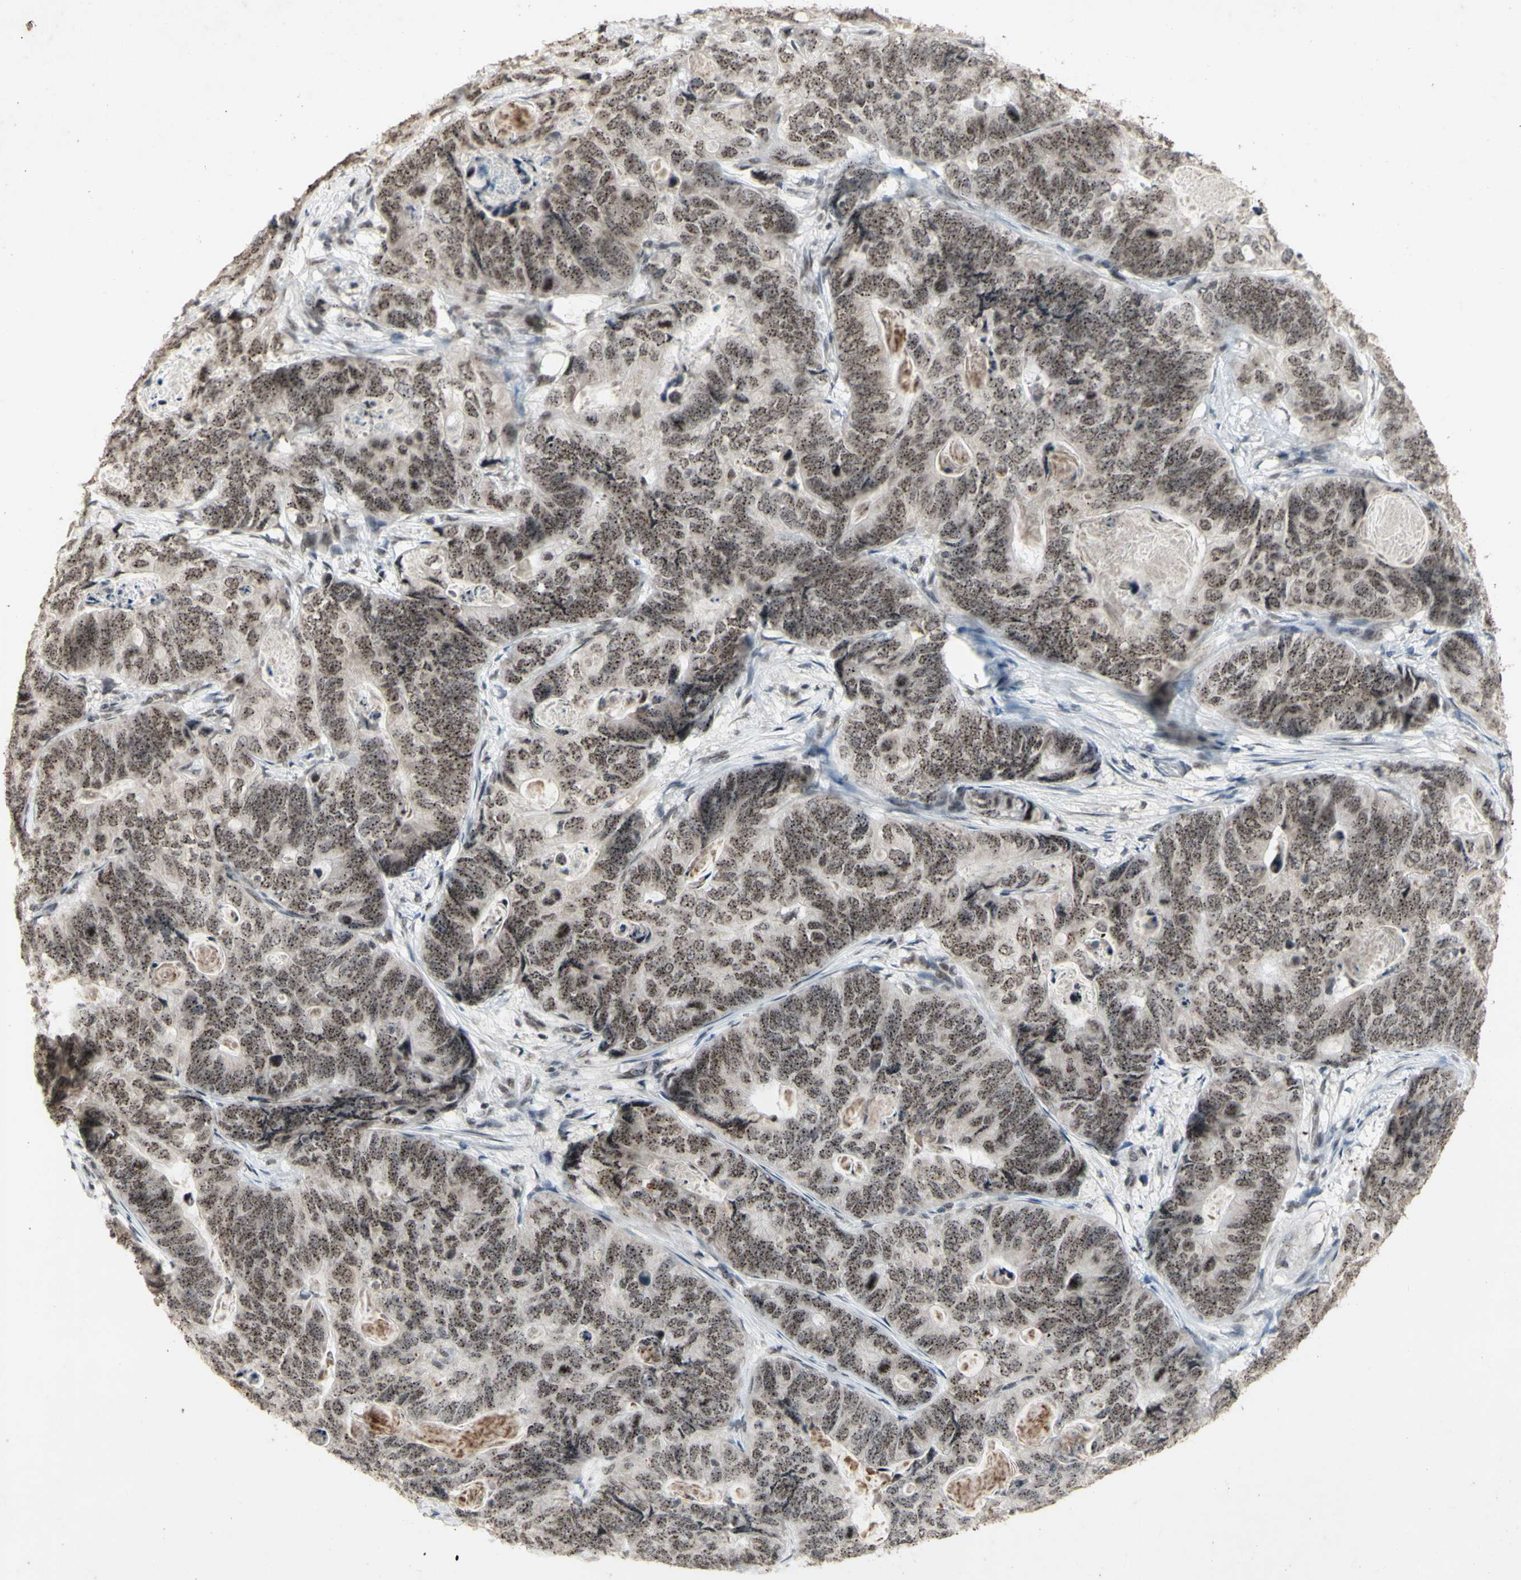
{"staining": {"intensity": "strong", "quantity": ">75%", "location": "nuclear"}, "tissue": "stomach cancer", "cell_type": "Tumor cells", "image_type": "cancer", "snomed": [{"axis": "morphology", "description": "Adenocarcinoma, NOS"}, {"axis": "topography", "description": "Stomach"}], "caption": "Immunohistochemical staining of human stomach cancer (adenocarcinoma) displays strong nuclear protein expression in about >75% of tumor cells.", "gene": "CENPB", "patient": {"sex": "female", "age": 89}}